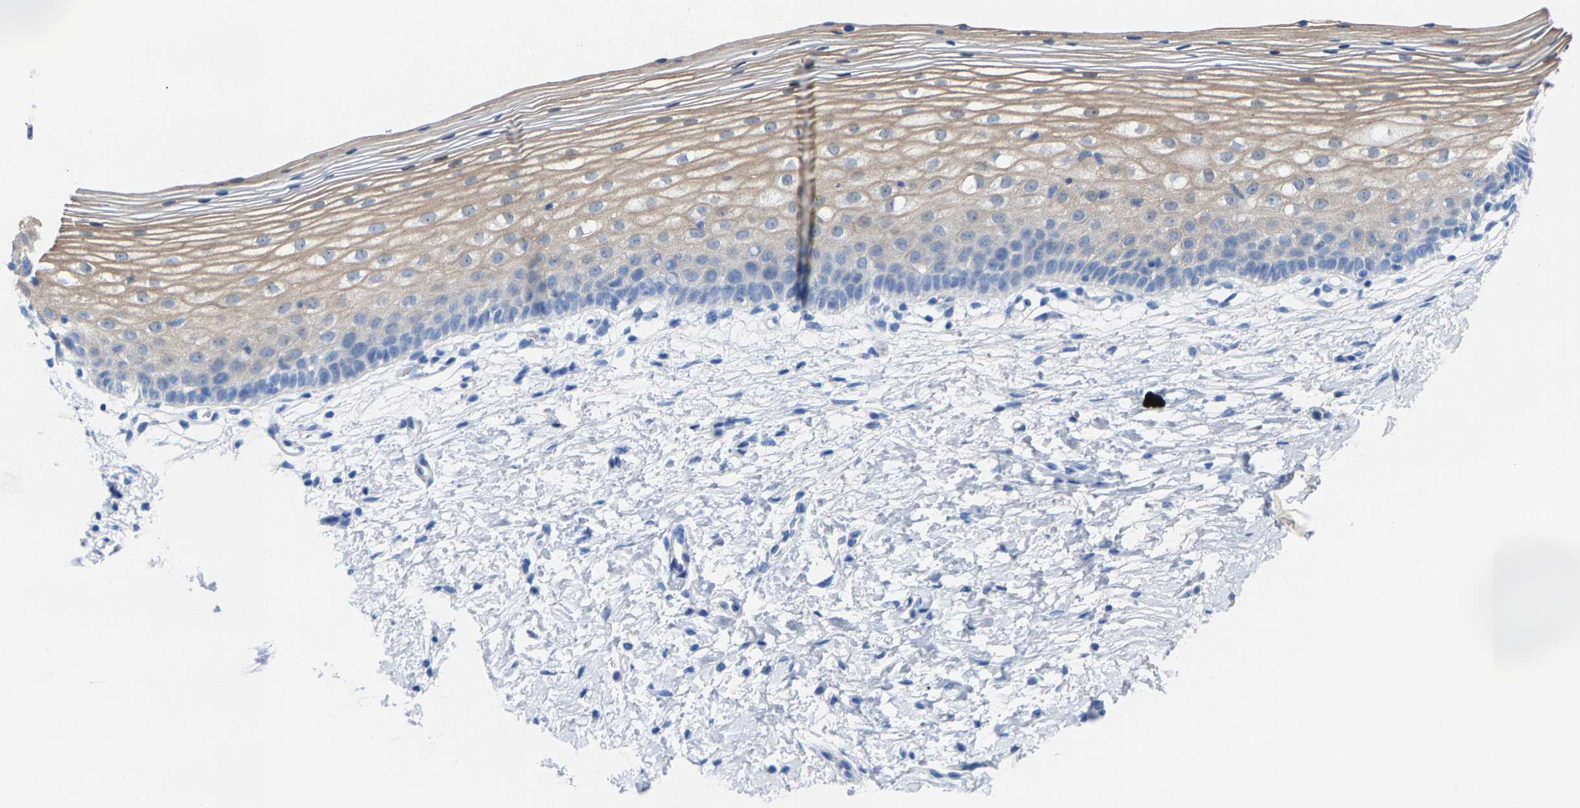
{"staining": {"intensity": "negative", "quantity": "none", "location": "none"}, "tissue": "cervix", "cell_type": "Glandular cells", "image_type": "normal", "snomed": [{"axis": "morphology", "description": "Normal tissue, NOS"}, {"axis": "topography", "description": "Cervix"}], "caption": "An immunohistochemistry histopathology image of normal cervix is shown. There is no staining in glandular cells of cervix.", "gene": "CPA1", "patient": {"sex": "female", "age": 72}}